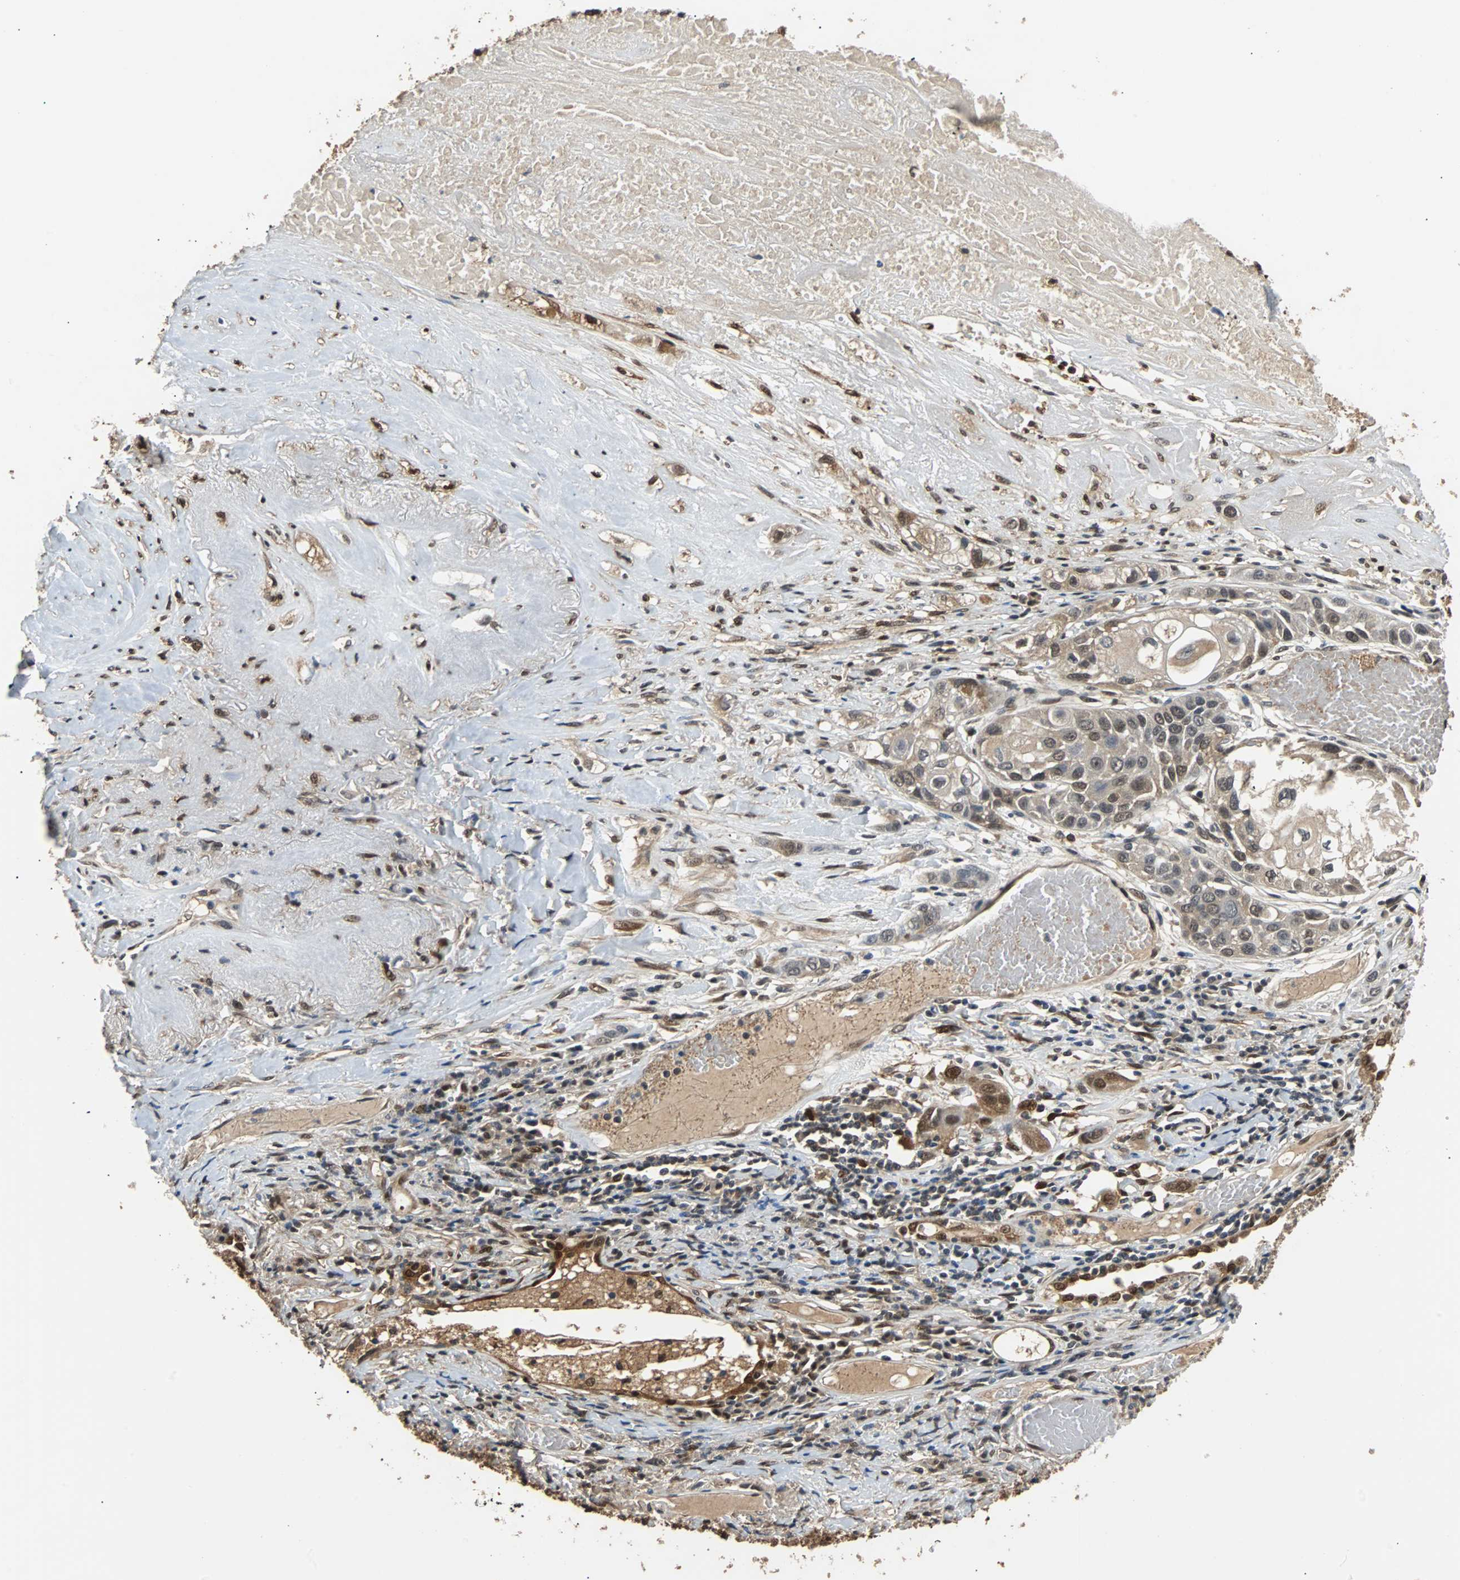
{"staining": {"intensity": "strong", "quantity": ">75%", "location": "cytoplasmic/membranous,nuclear"}, "tissue": "lung cancer", "cell_type": "Tumor cells", "image_type": "cancer", "snomed": [{"axis": "morphology", "description": "Squamous cell carcinoma, NOS"}, {"axis": "topography", "description": "Lung"}], "caption": "This photomicrograph displays squamous cell carcinoma (lung) stained with immunohistochemistry (IHC) to label a protein in brown. The cytoplasmic/membranous and nuclear of tumor cells show strong positivity for the protein. Nuclei are counter-stained blue.", "gene": "PRDX6", "patient": {"sex": "male", "age": 71}}